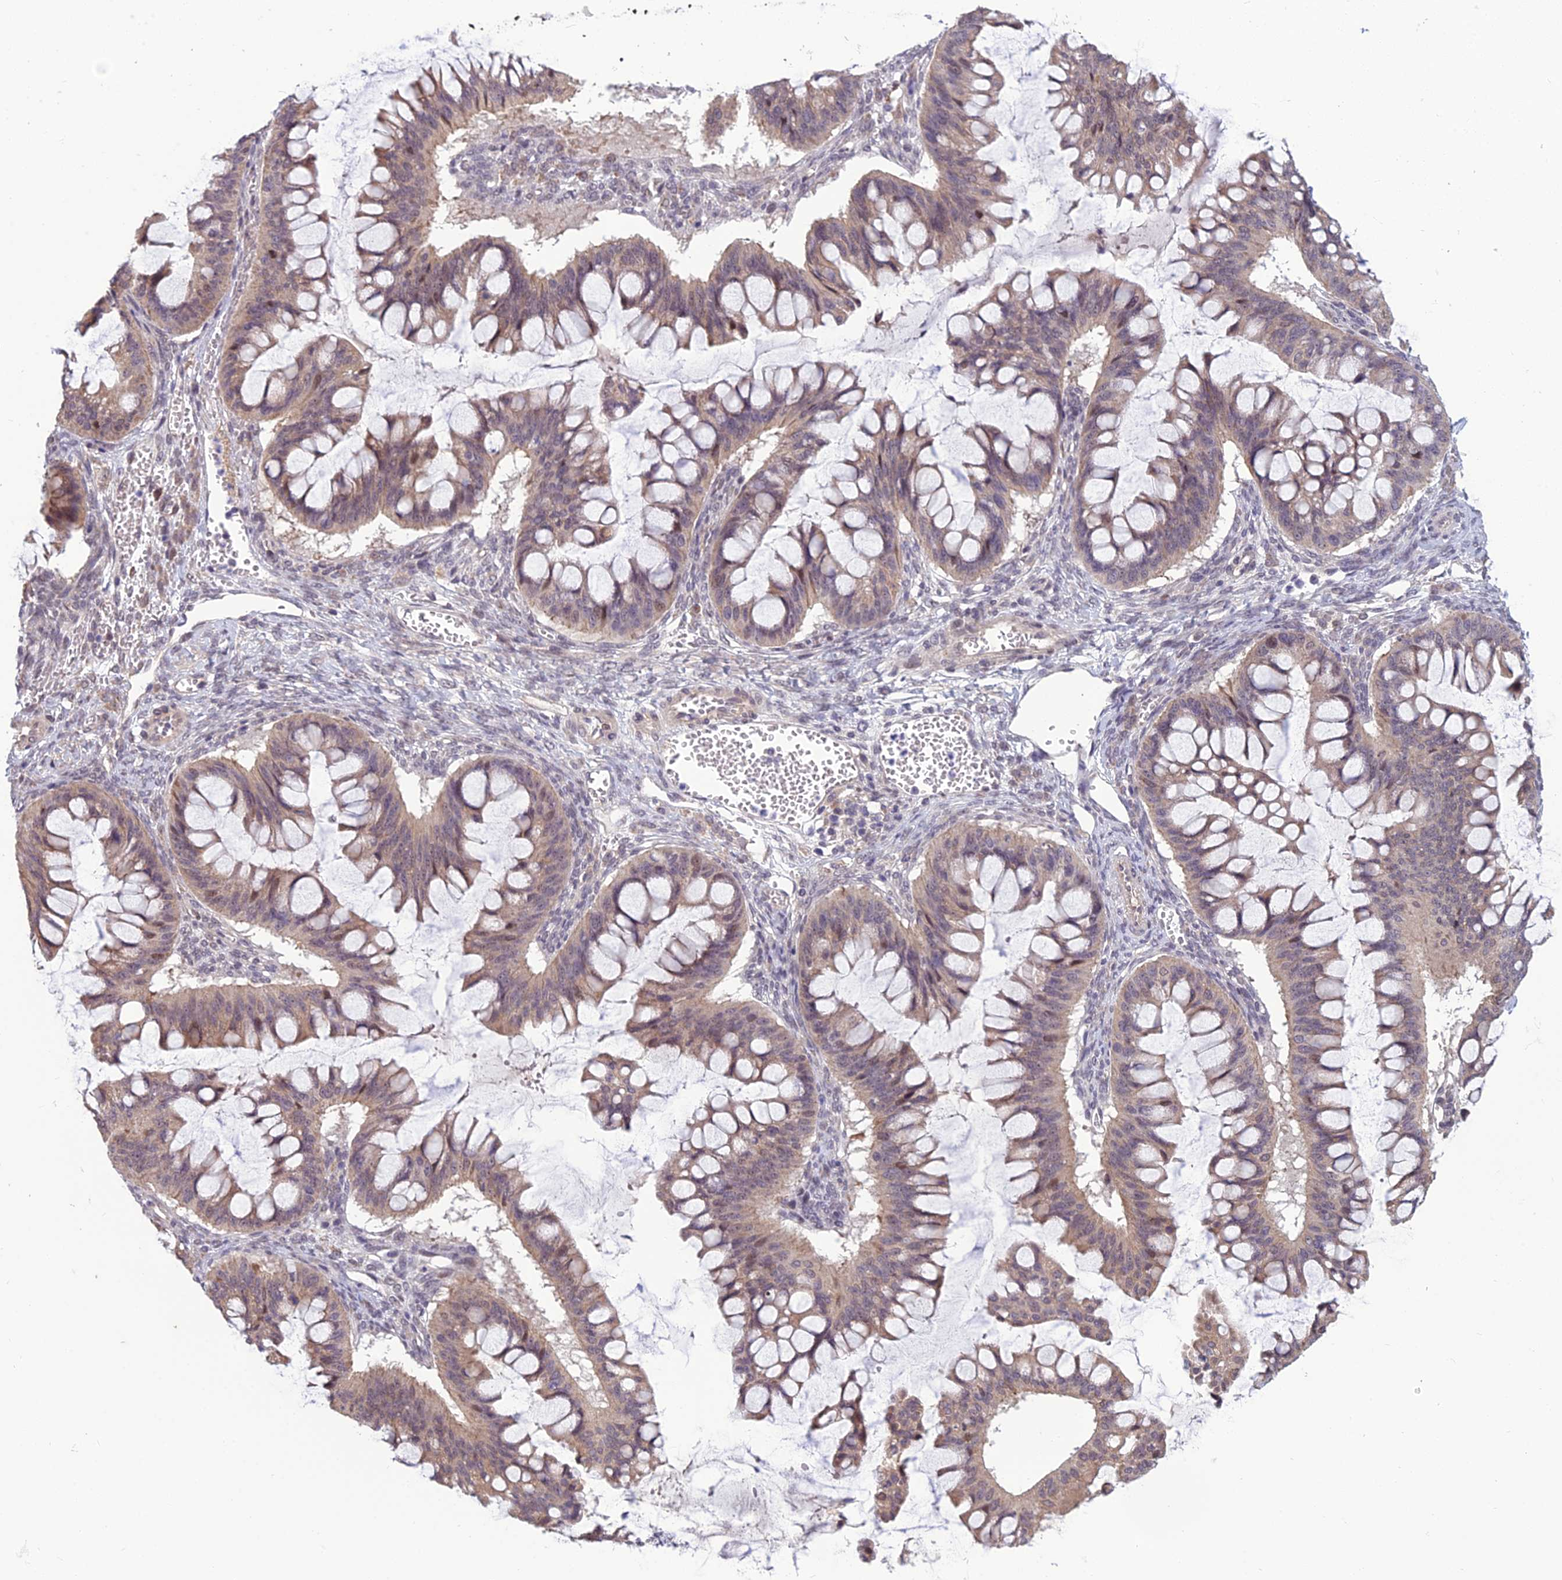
{"staining": {"intensity": "weak", "quantity": ">75%", "location": "cytoplasmic/membranous,nuclear"}, "tissue": "ovarian cancer", "cell_type": "Tumor cells", "image_type": "cancer", "snomed": [{"axis": "morphology", "description": "Cystadenocarcinoma, mucinous, NOS"}, {"axis": "topography", "description": "Ovary"}], "caption": "Ovarian mucinous cystadenocarcinoma stained with immunohistochemistry (IHC) reveals weak cytoplasmic/membranous and nuclear staining in approximately >75% of tumor cells.", "gene": "FBRS", "patient": {"sex": "female", "age": 73}}